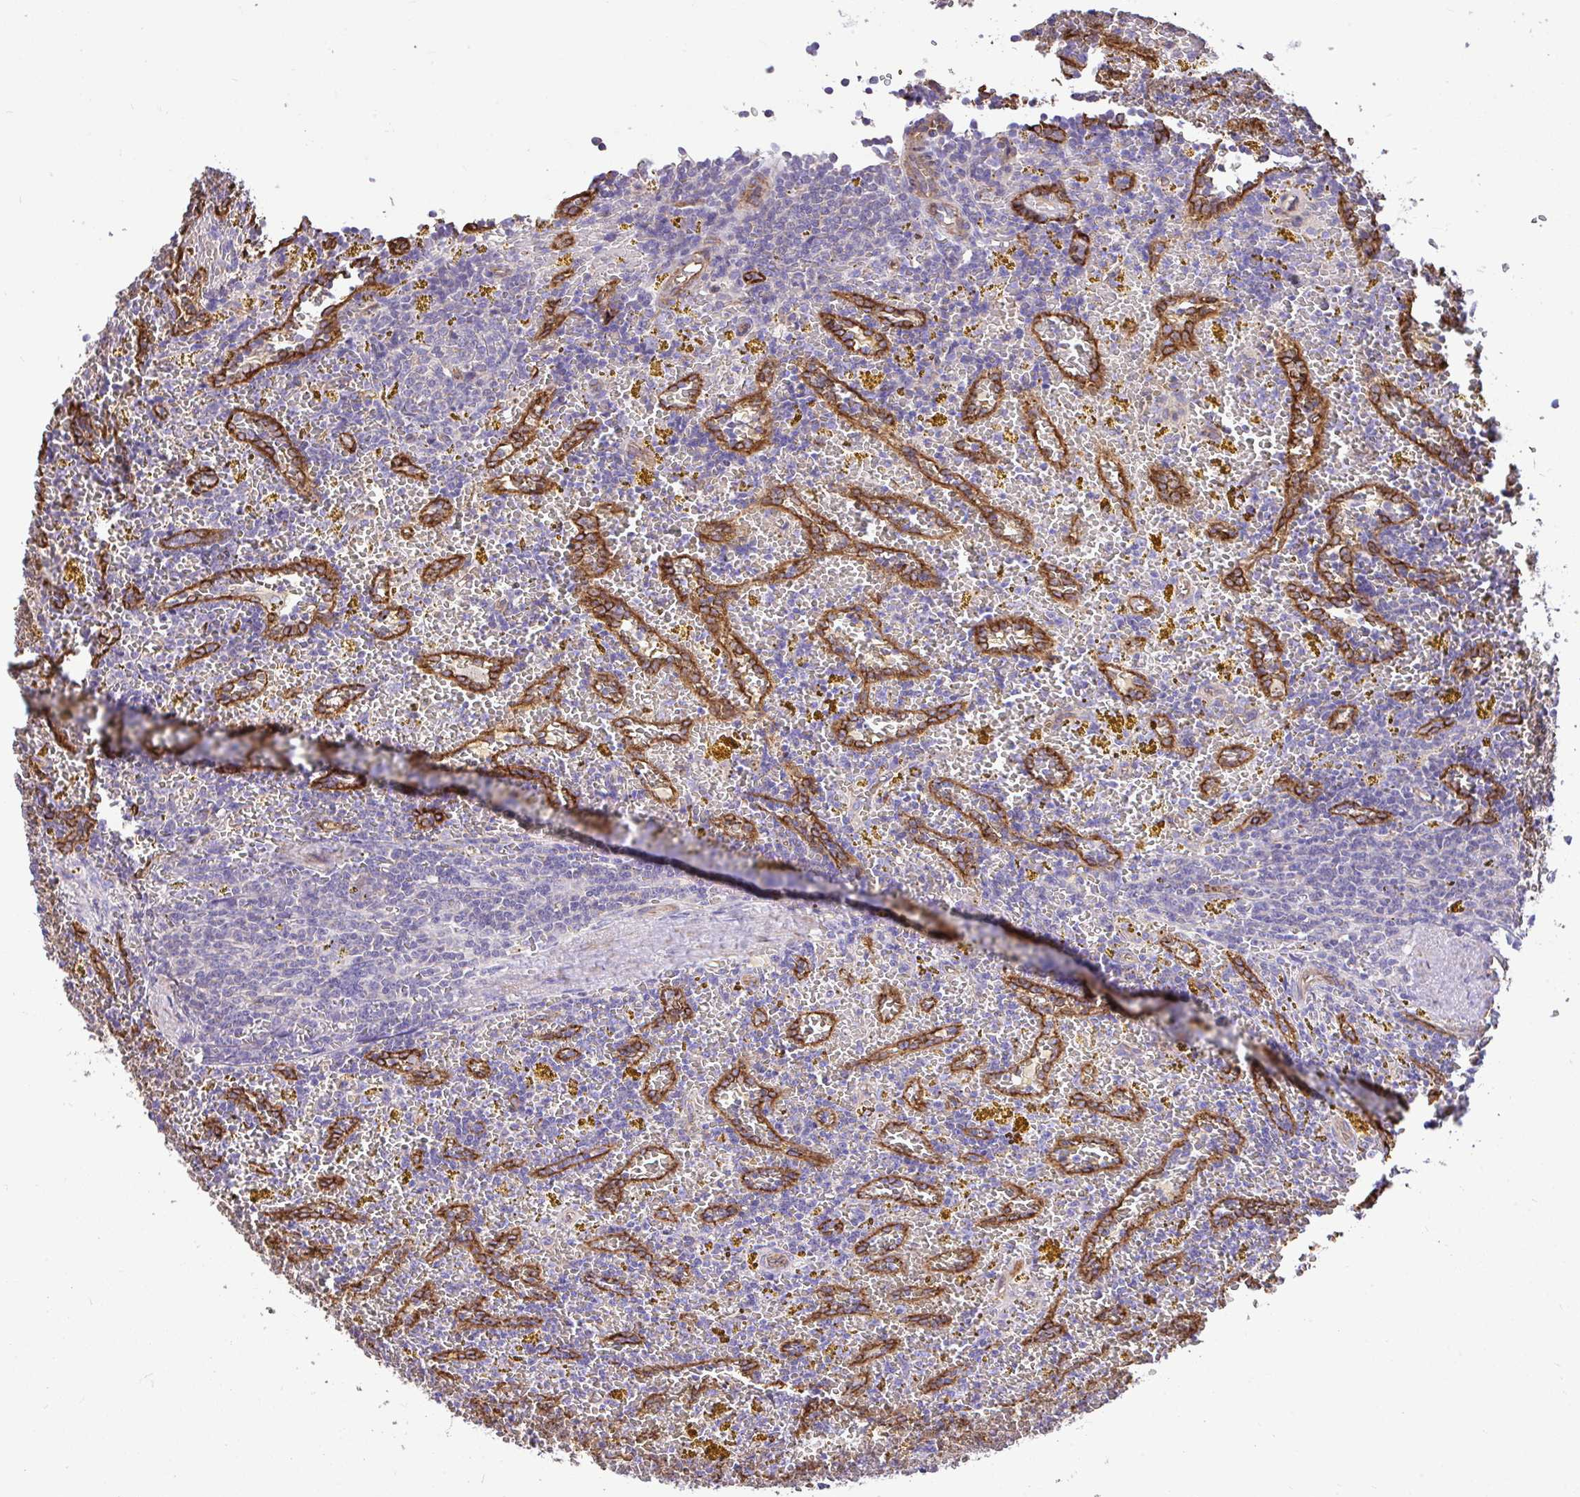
{"staining": {"intensity": "negative", "quantity": "none", "location": "none"}, "tissue": "lymphoma", "cell_type": "Tumor cells", "image_type": "cancer", "snomed": [{"axis": "morphology", "description": "Malignant lymphoma, non-Hodgkin's type, Low grade"}, {"axis": "topography", "description": "Spleen"}, {"axis": "topography", "description": "Lymph node"}], "caption": "There is no significant positivity in tumor cells of lymphoma.", "gene": "PTPRK", "patient": {"sex": "female", "age": 66}}